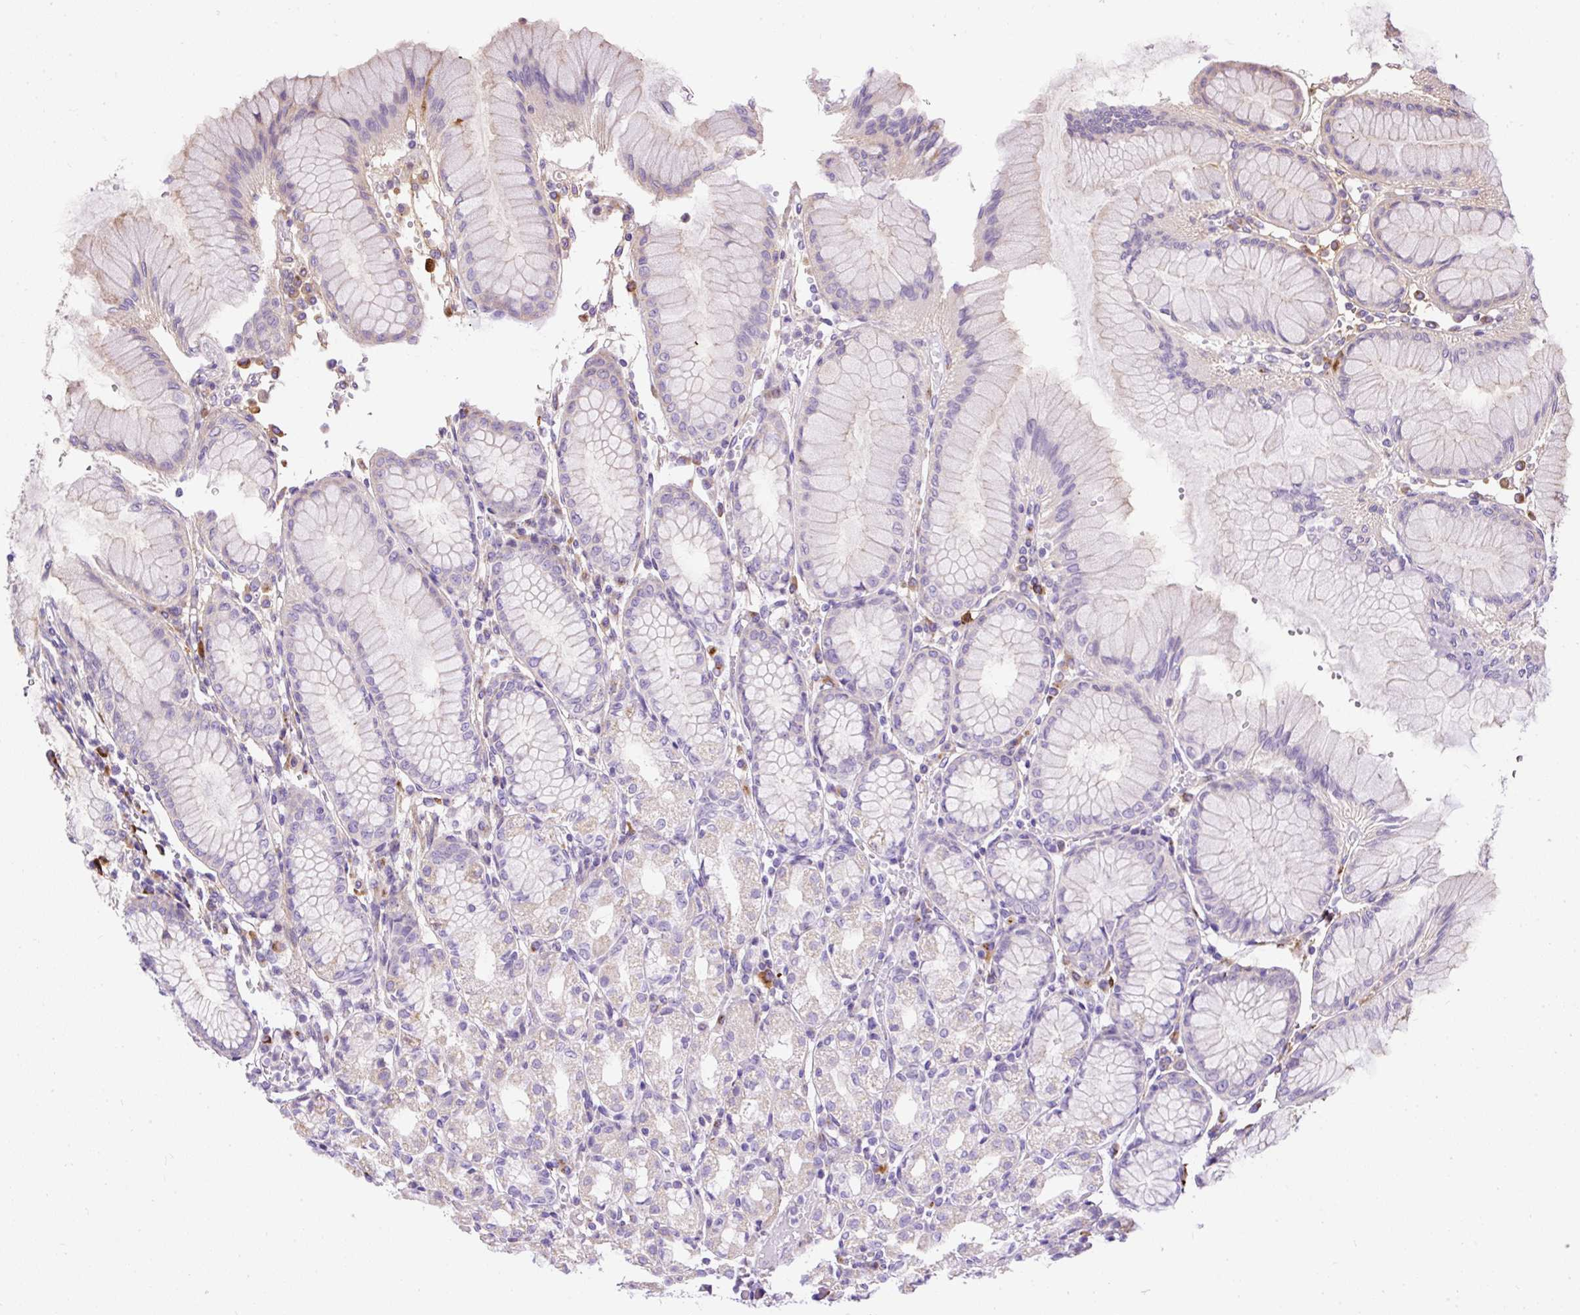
{"staining": {"intensity": "negative", "quantity": "none", "location": "none"}, "tissue": "stomach", "cell_type": "Glandular cells", "image_type": "normal", "snomed": [{"axis": "morphology", "description": "Normal tissue, NOS"}, {"axis": "topography", "description": "Stomach"}], "caption": "Photomicrograph shows no significant protein staining in glandular cells of benign stomach. (Stains: DAB immunohistochemistry (IHC) with hematoxylin counter stain, Microscopy: brightfield microscopy at high magnification).", "gene": "CFAP47", "patient": {"sex": "female", "age": 57}}